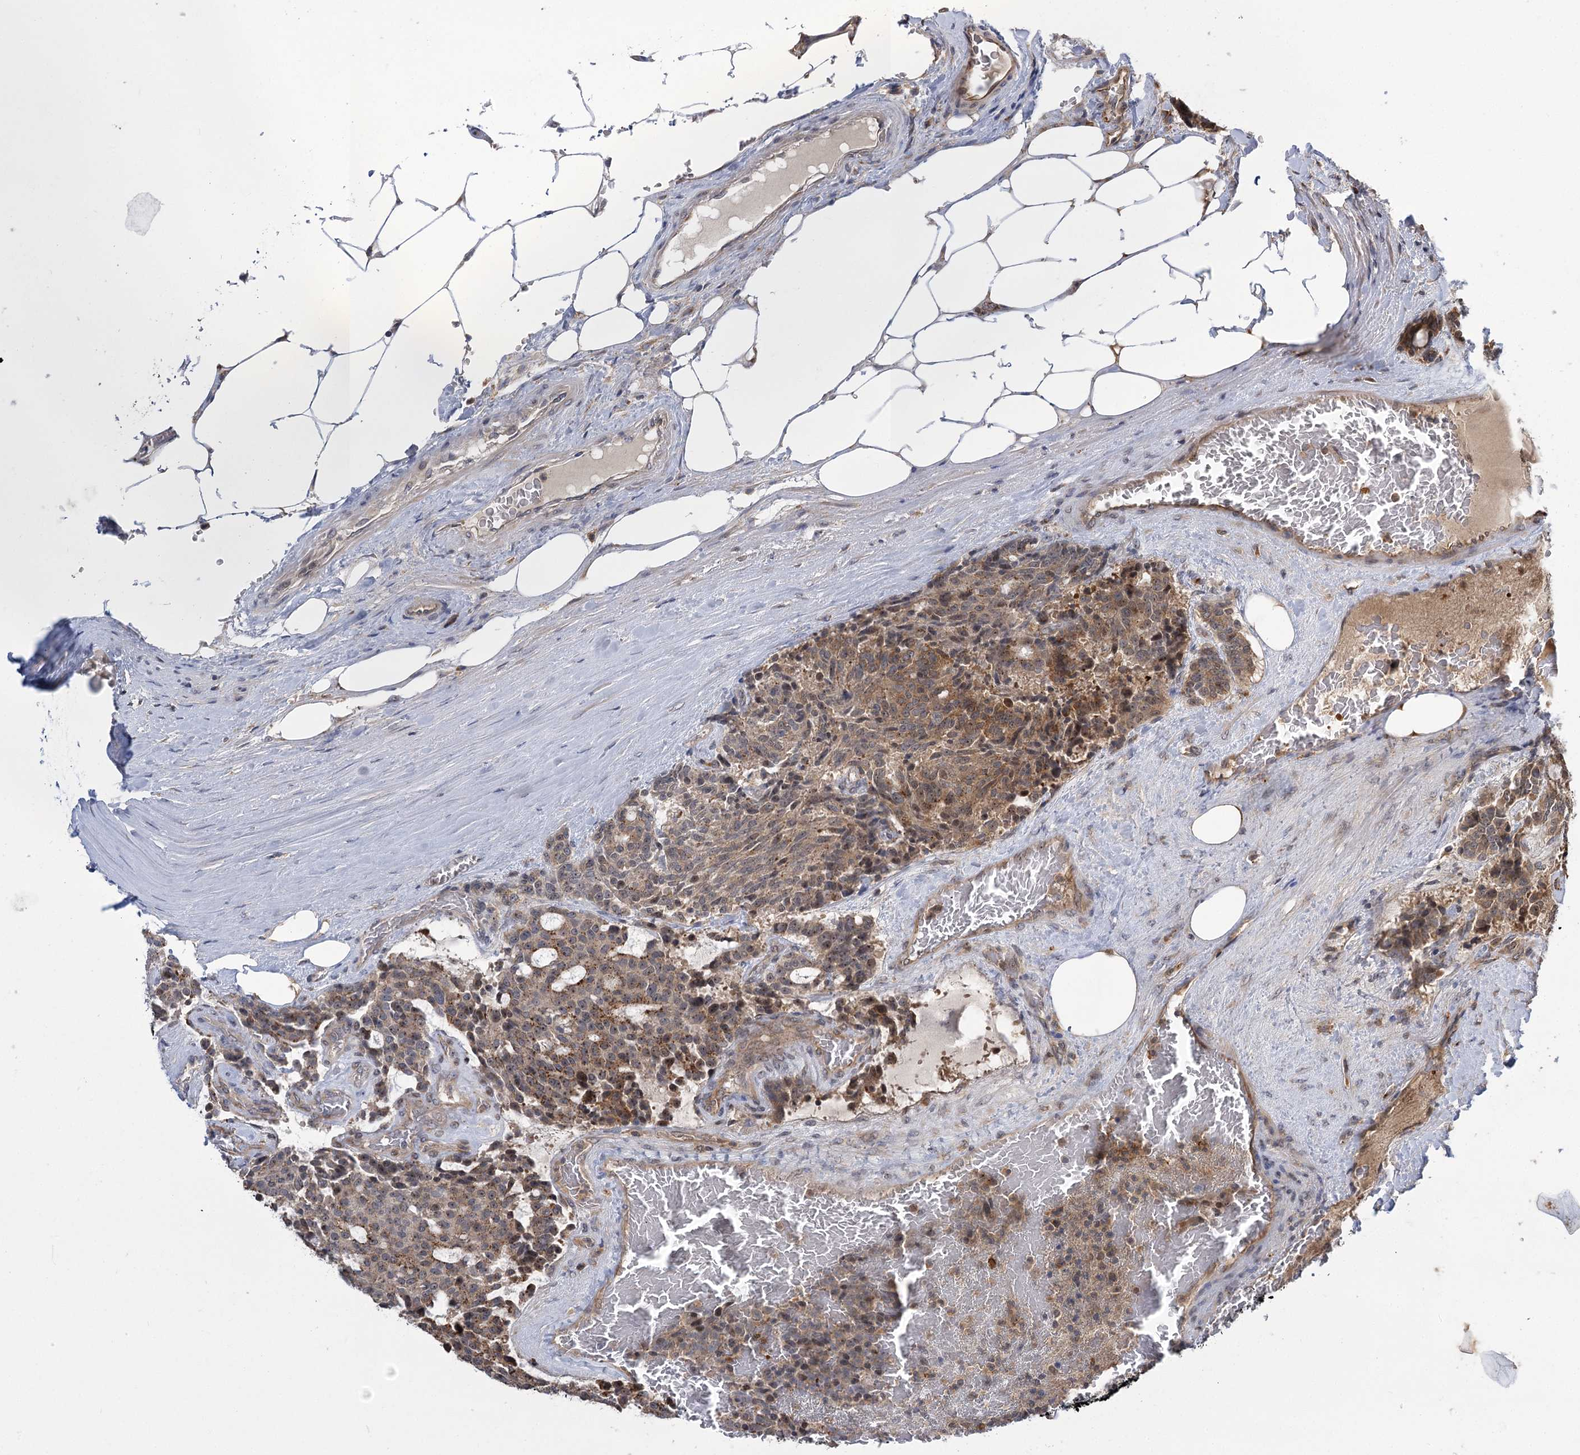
{"staining": {"intensity": "moderate", "quantity": "25%-75%", "location": "cytoplasmic/membranous,nuclear"}, "tissue": "carcinoid", "cell_type": "Tumor cells", "image_type": "cancer", "snomed": [{"axis": "morphology", "description": "Carcinoid, malignant, NOS"}, {"axis": "topography", "description": "Pancreas"}], "caption": "Protein staining by IHC exhibits moderate cytoplasmic/membranous and nuclear expression in about 25%-75% of tumor cells in malignant carcinoid.", "gene": "SERGEF", "patient": {"sex": "female", "age": 54}}